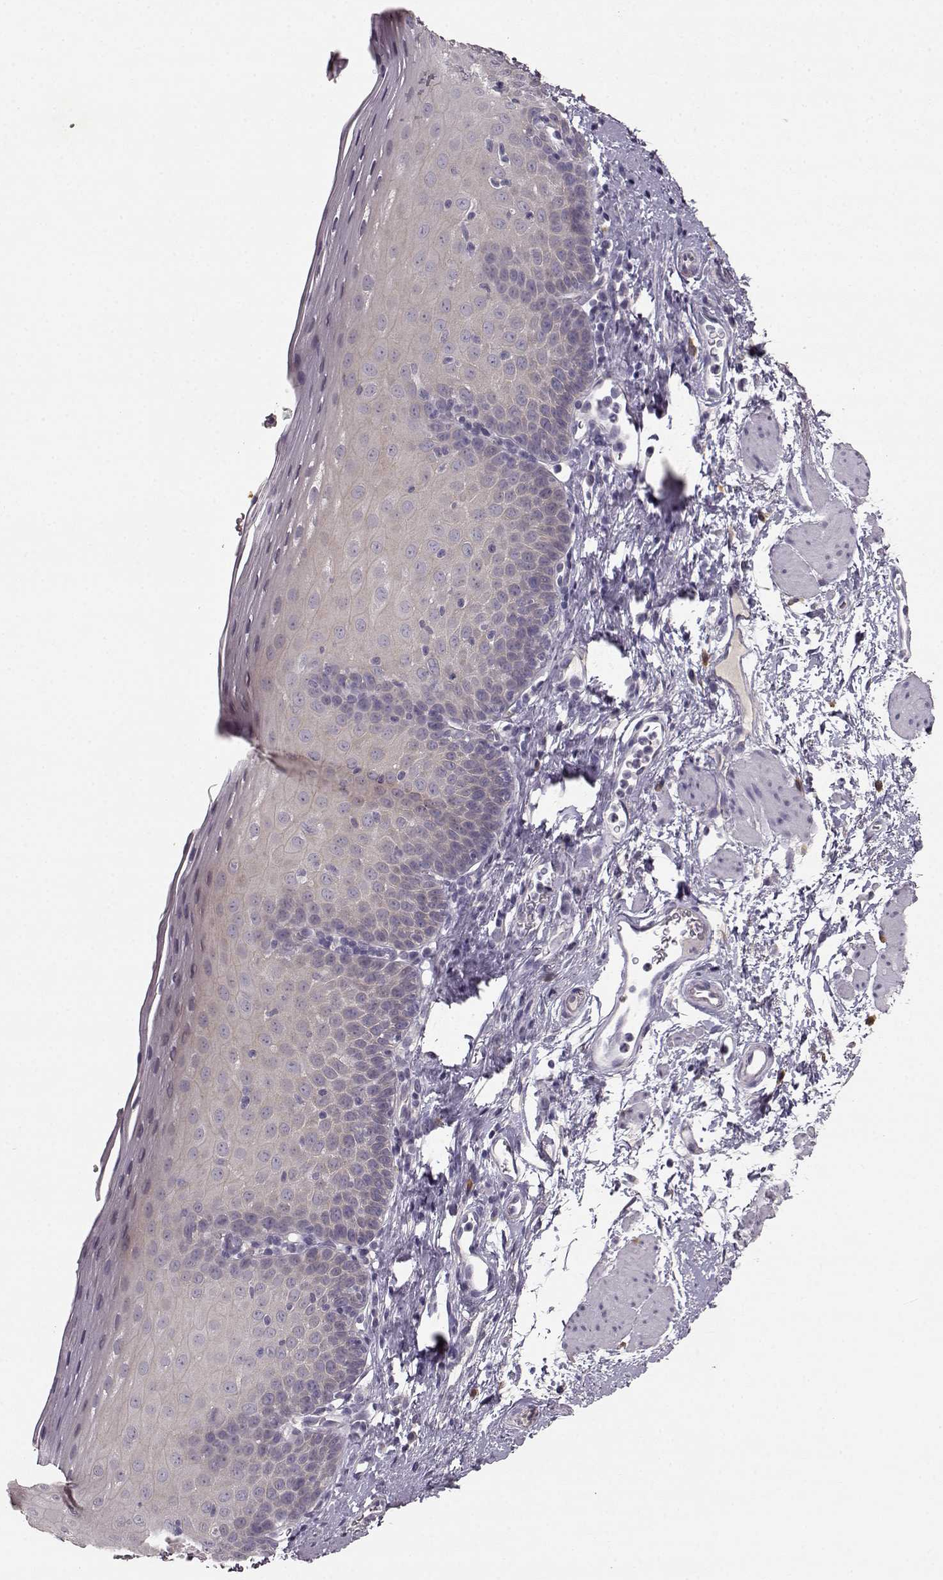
{"staining": {"intensity": "negative", "quantity": "none", "location": "none"}, "tissue": "esophagus", "cell_type": "Squamous epithelial cells", "image_type": "normal", "snomed": [{"axis": "morphology", "description": "Normal tissue, NOS"}, {"axis": "topography", "description": "Esophagus"}], "caption": "High magnification brightfield microscopy of normal esophagus stained with DAB (3,3'-diaminobenzidine) (brown) and counterstained with hematoxylin (blue): squamous epithelial cells show no significant staining.", "gene": "GHR", "patient": {"sex": "female", "age": 64}}